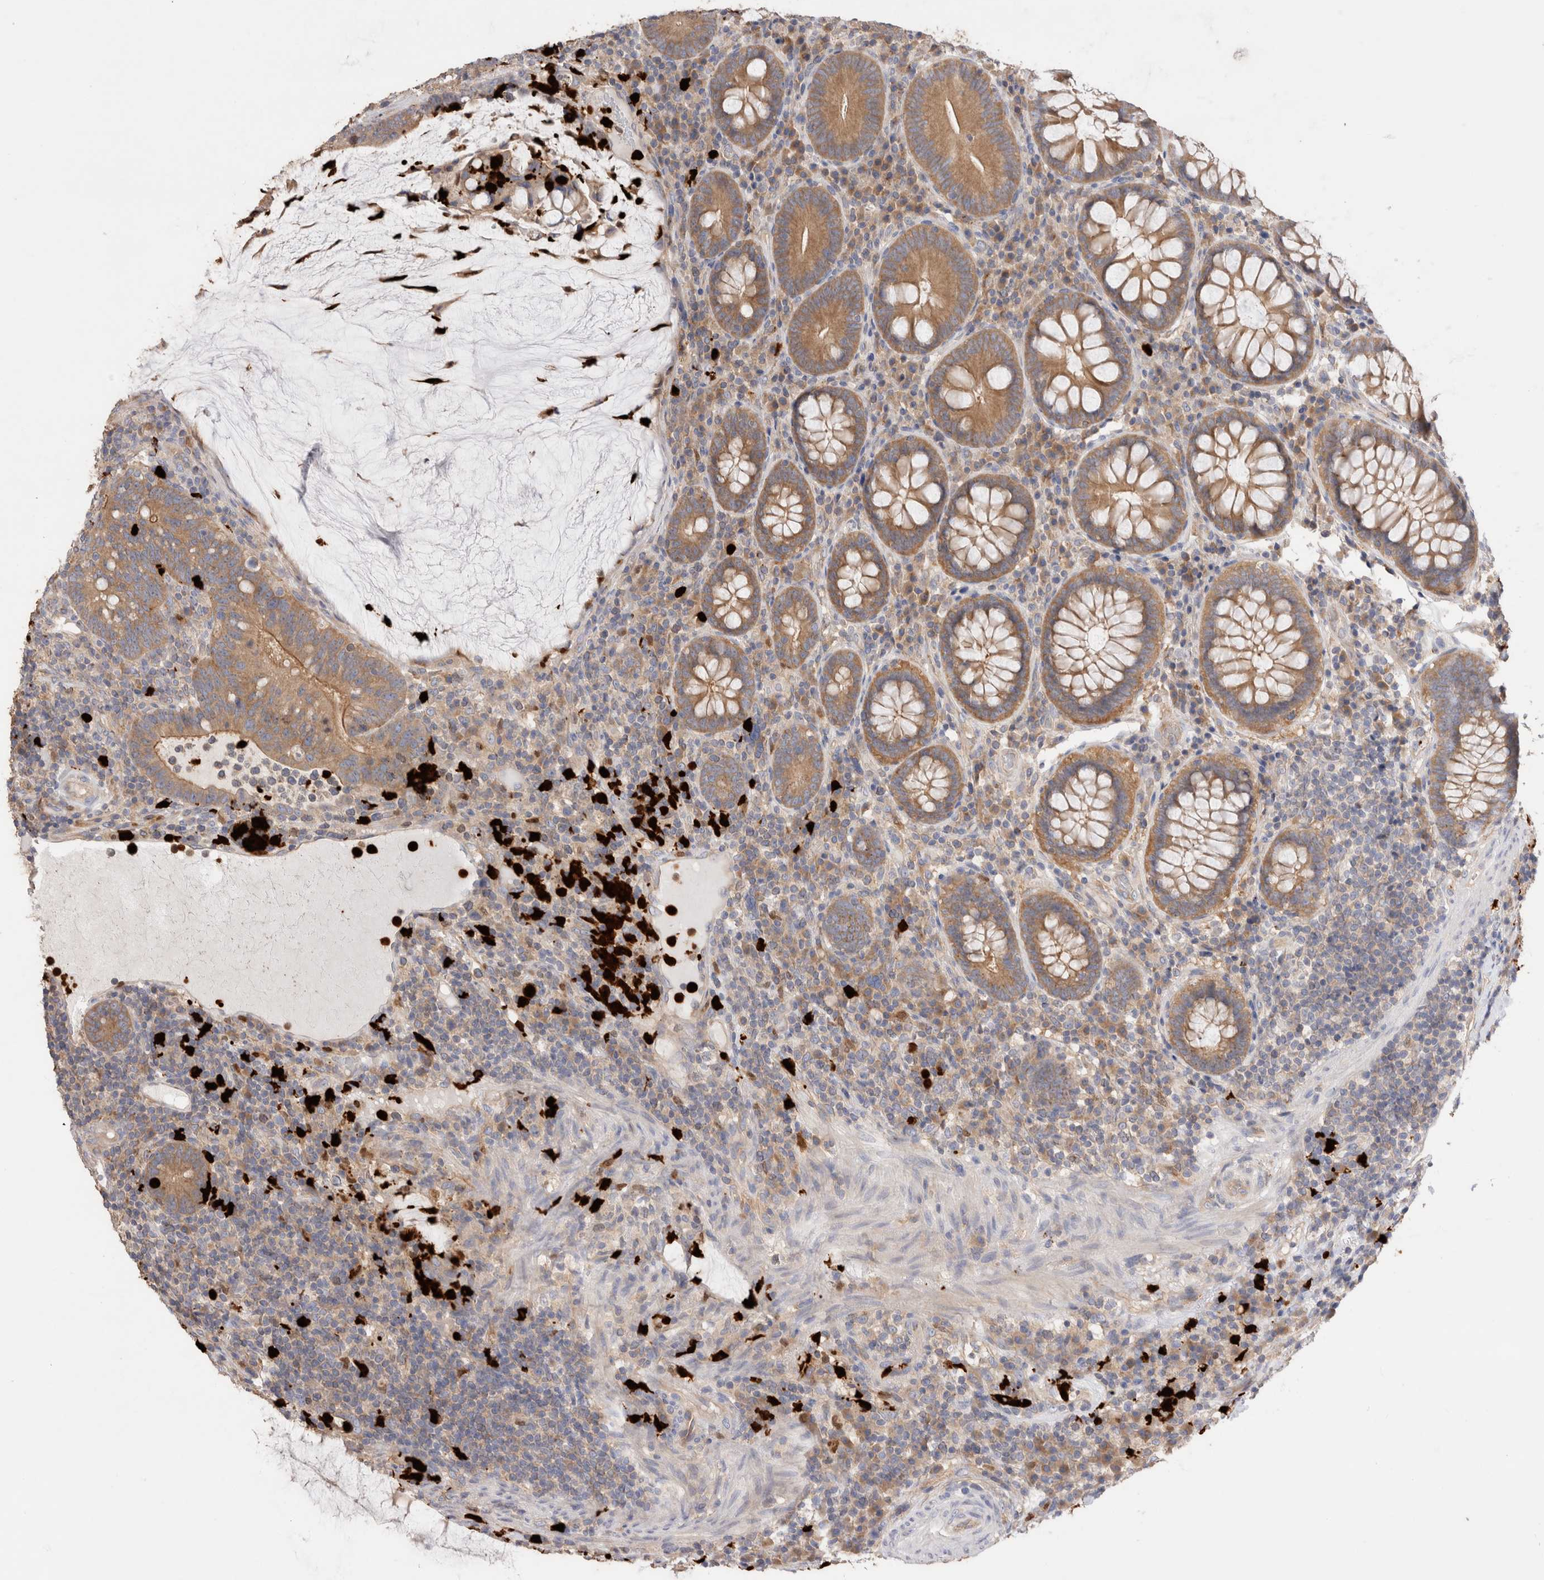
{"staining": {"intensity": "moderate", "quantity": ">75%", "location": "cytoplasmic/membranous"}, "tissue": "colorectal cancer", "cell_type": "Tumor cells", "image_type": "cancer", "snomed": [{"axis": "morphology", "description": "Adenocarcinoma, NOS"}, {"axis": "topography", "description": "Colon"}], "caption": "A micrograph of adenocarcinoma (colorectal) stained for a protein demonstrates moderate cytoplasmic/membranous brown staining in tumor cells.", "gene": "NXT2", "patient": {"sex": "female", "age": 66}}